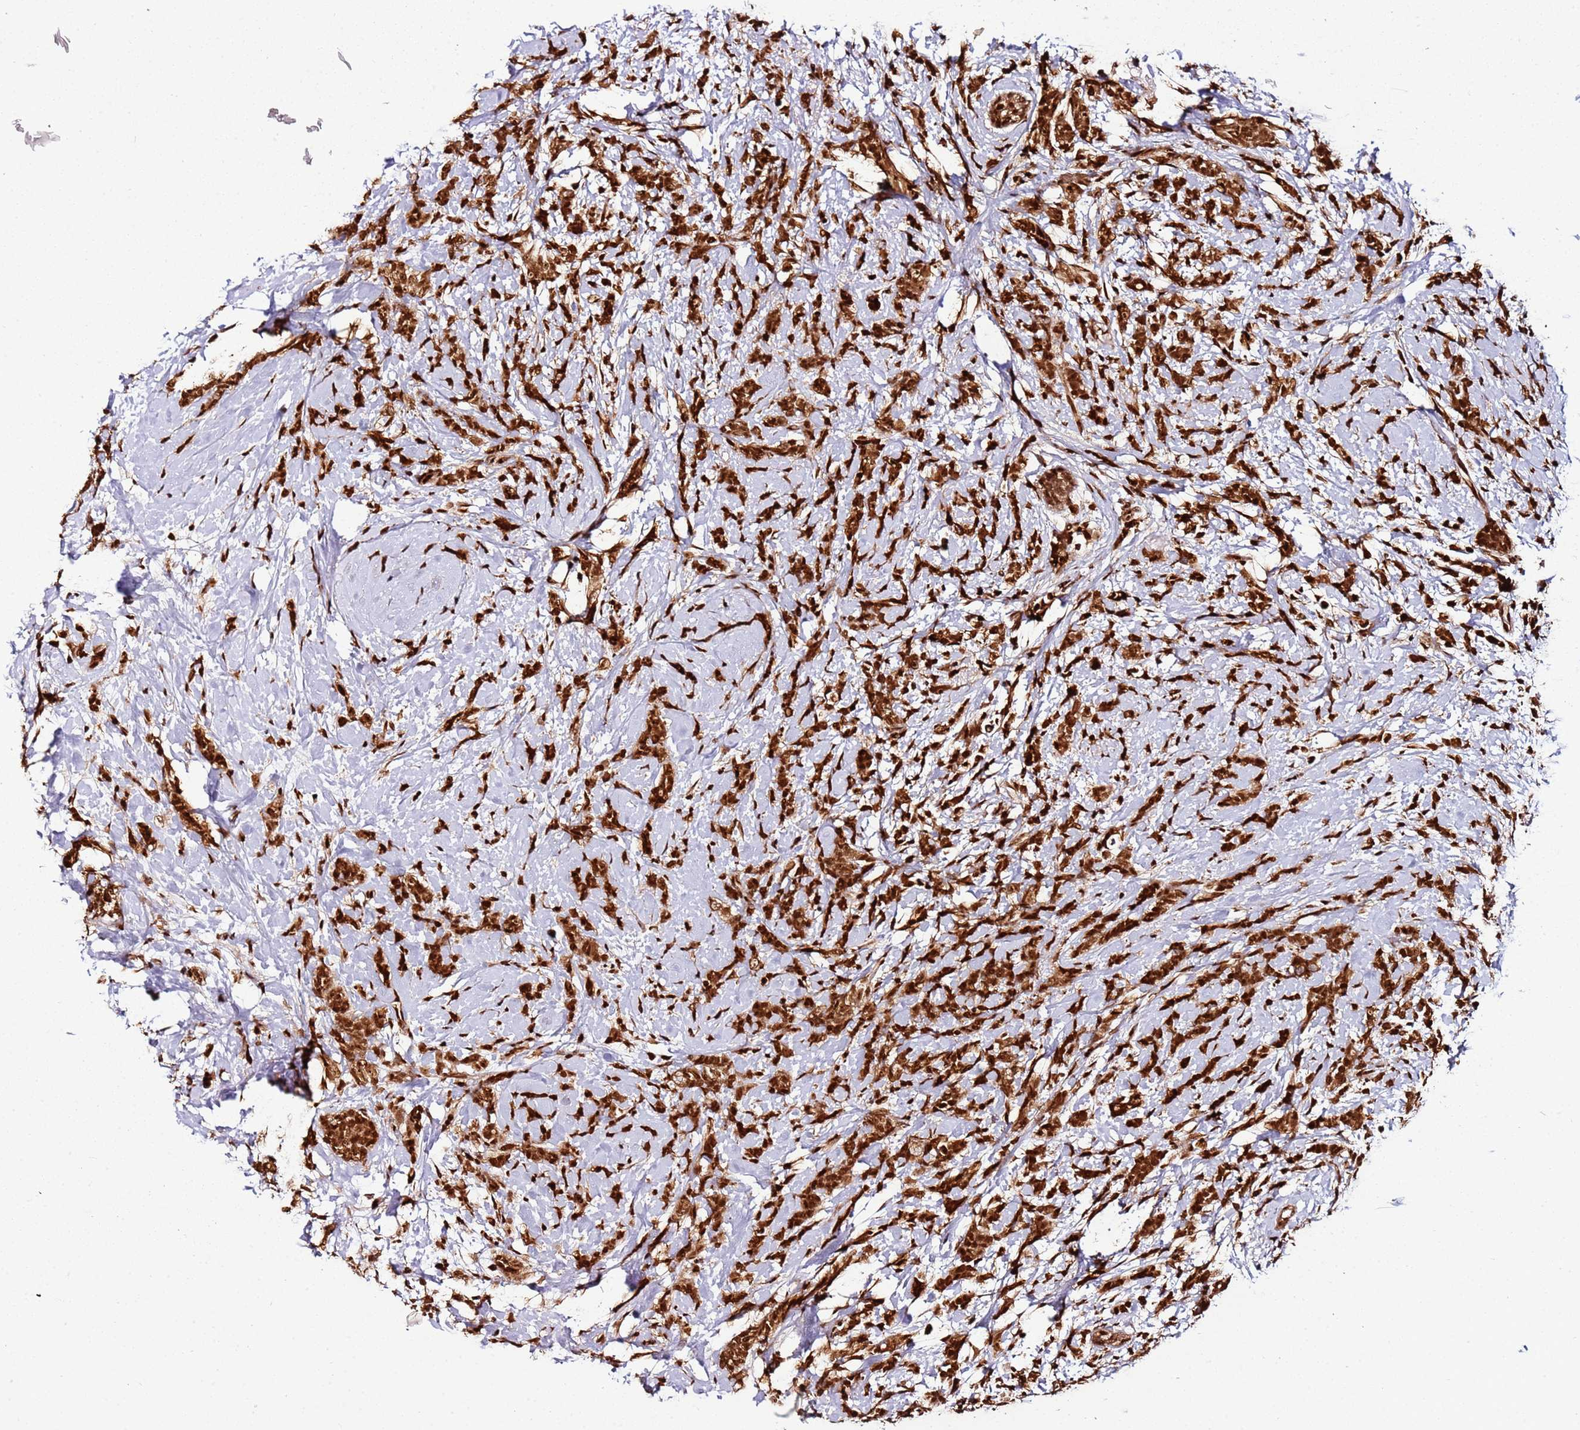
{"staining": {"intensity": "strong", "quantity": ">75%", "location": "nuclear"}, "tissue": "breast cancer", "cell_type": "Tumor cells", "image_type": "cancer", "snomed": [{"axis": "morphology", "description": "Lobular carcinoma"}, {"axis": "topography", "description": "Breast"}], "caption": "DAB immunohistochemical staining of breast cancer (lobular carcinoma) demonstrates strong nuclear protein expression in about >75% of tumor cells.", "gene": "XRN2", "patient": {"sex": "female", "age": 58}}